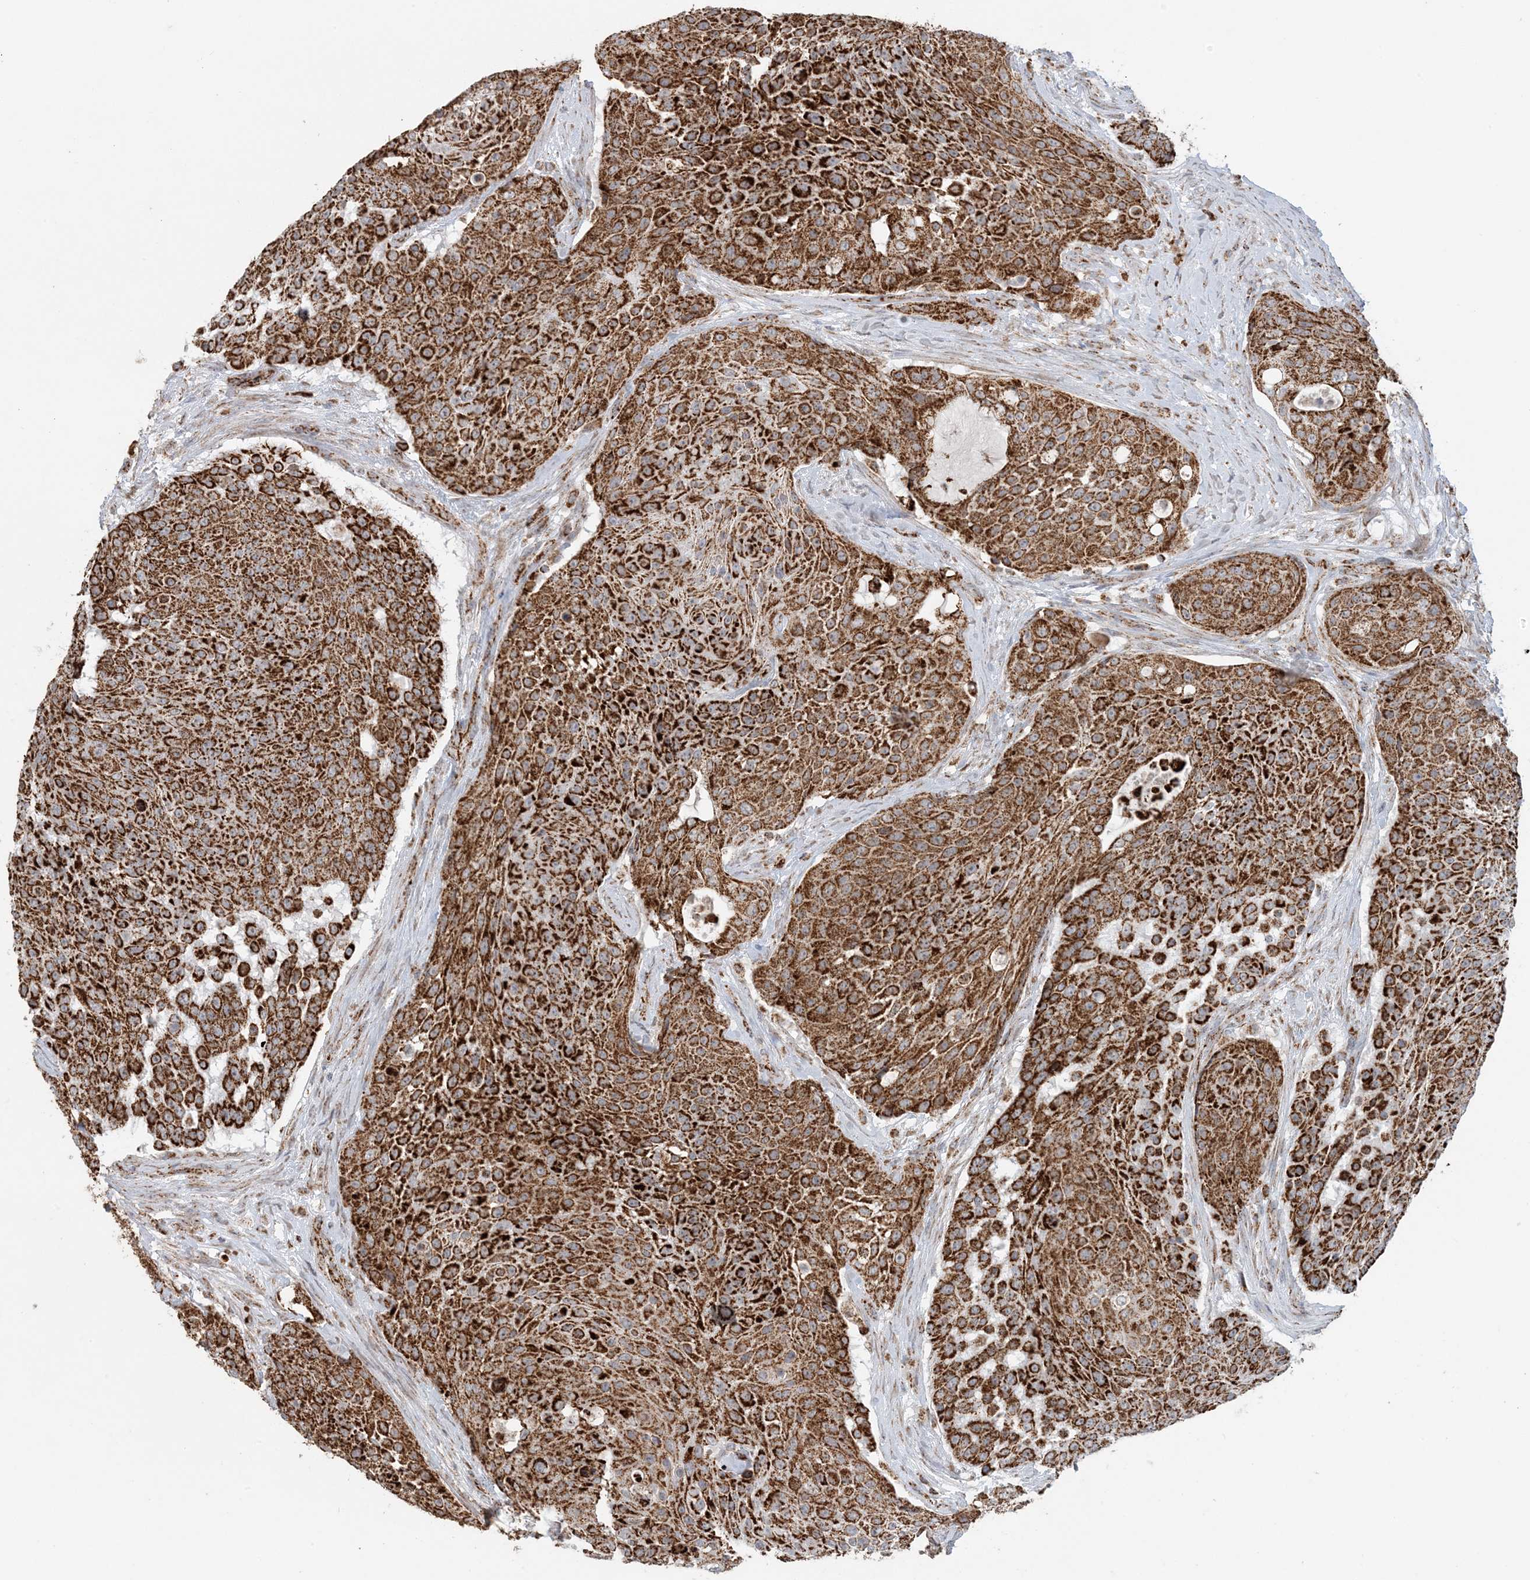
{"staining": {"intensity": "strong", "quantity": ">75%", "location": "cytoplasmic/membranous"}, "tissue": "urothelial cancer", "cell_type": "Tumor cells", "image_type": "cancer", "snomed": [{"axis": "morphology", "description": "Urothelial carcinoma, High grade"}, {"axis": "topography", "description": "Urinary bladder"}], "caption": "Immunohistochemistry (IHC) micrograph of neoplastic tissue: urothelial cancer stained using IHC exhibits high levels of strong protein expression localized specifically in the cytoplasmic/membranous of tumor cells, appearing as a cytoplasmic/membranous brown color.", "gene": "MAN1A1", "patient": {"sex": "female", "age": 63}}